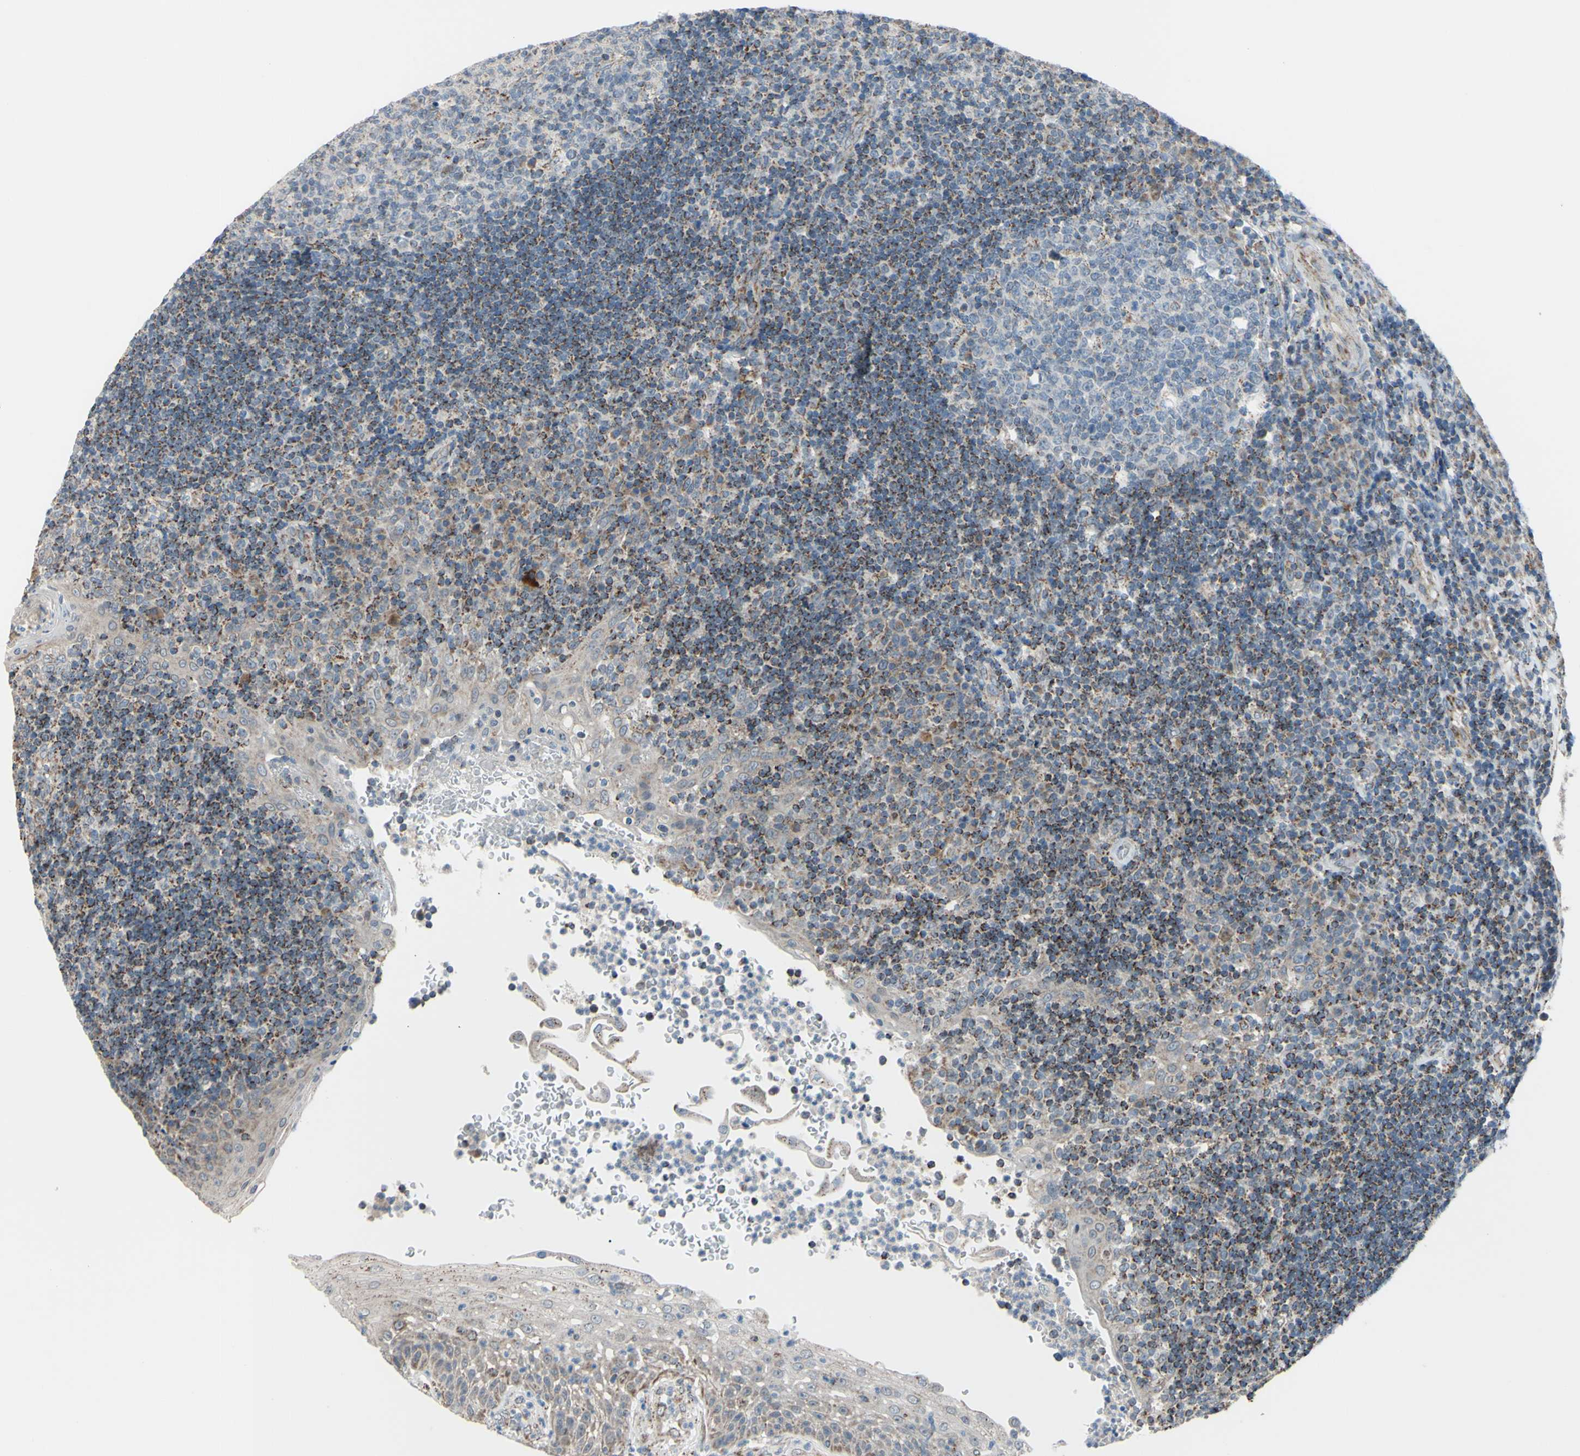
{"staining": {"intensity": "weak", "quantity": "25%-75%", "location": "cytoplasmic/membranous"}, "tissue": "tonsil", "cell_type": "Germinal center cells", "image_type": "normal", "snomed": [{"axis": "morphology", "description": "Normal tissue, NOS"}, {"axis": "topography", "description": "Tonsil"}], "caption": "Approximately 25%-75% of germinal center cells in normal human tonsil exhibit weak cytoplasmic/membranous protein expression as visualized by brown immunohistochemical staining.", "gene": "GLT8D1", "patient": {"sex": "female", "age": 40}}